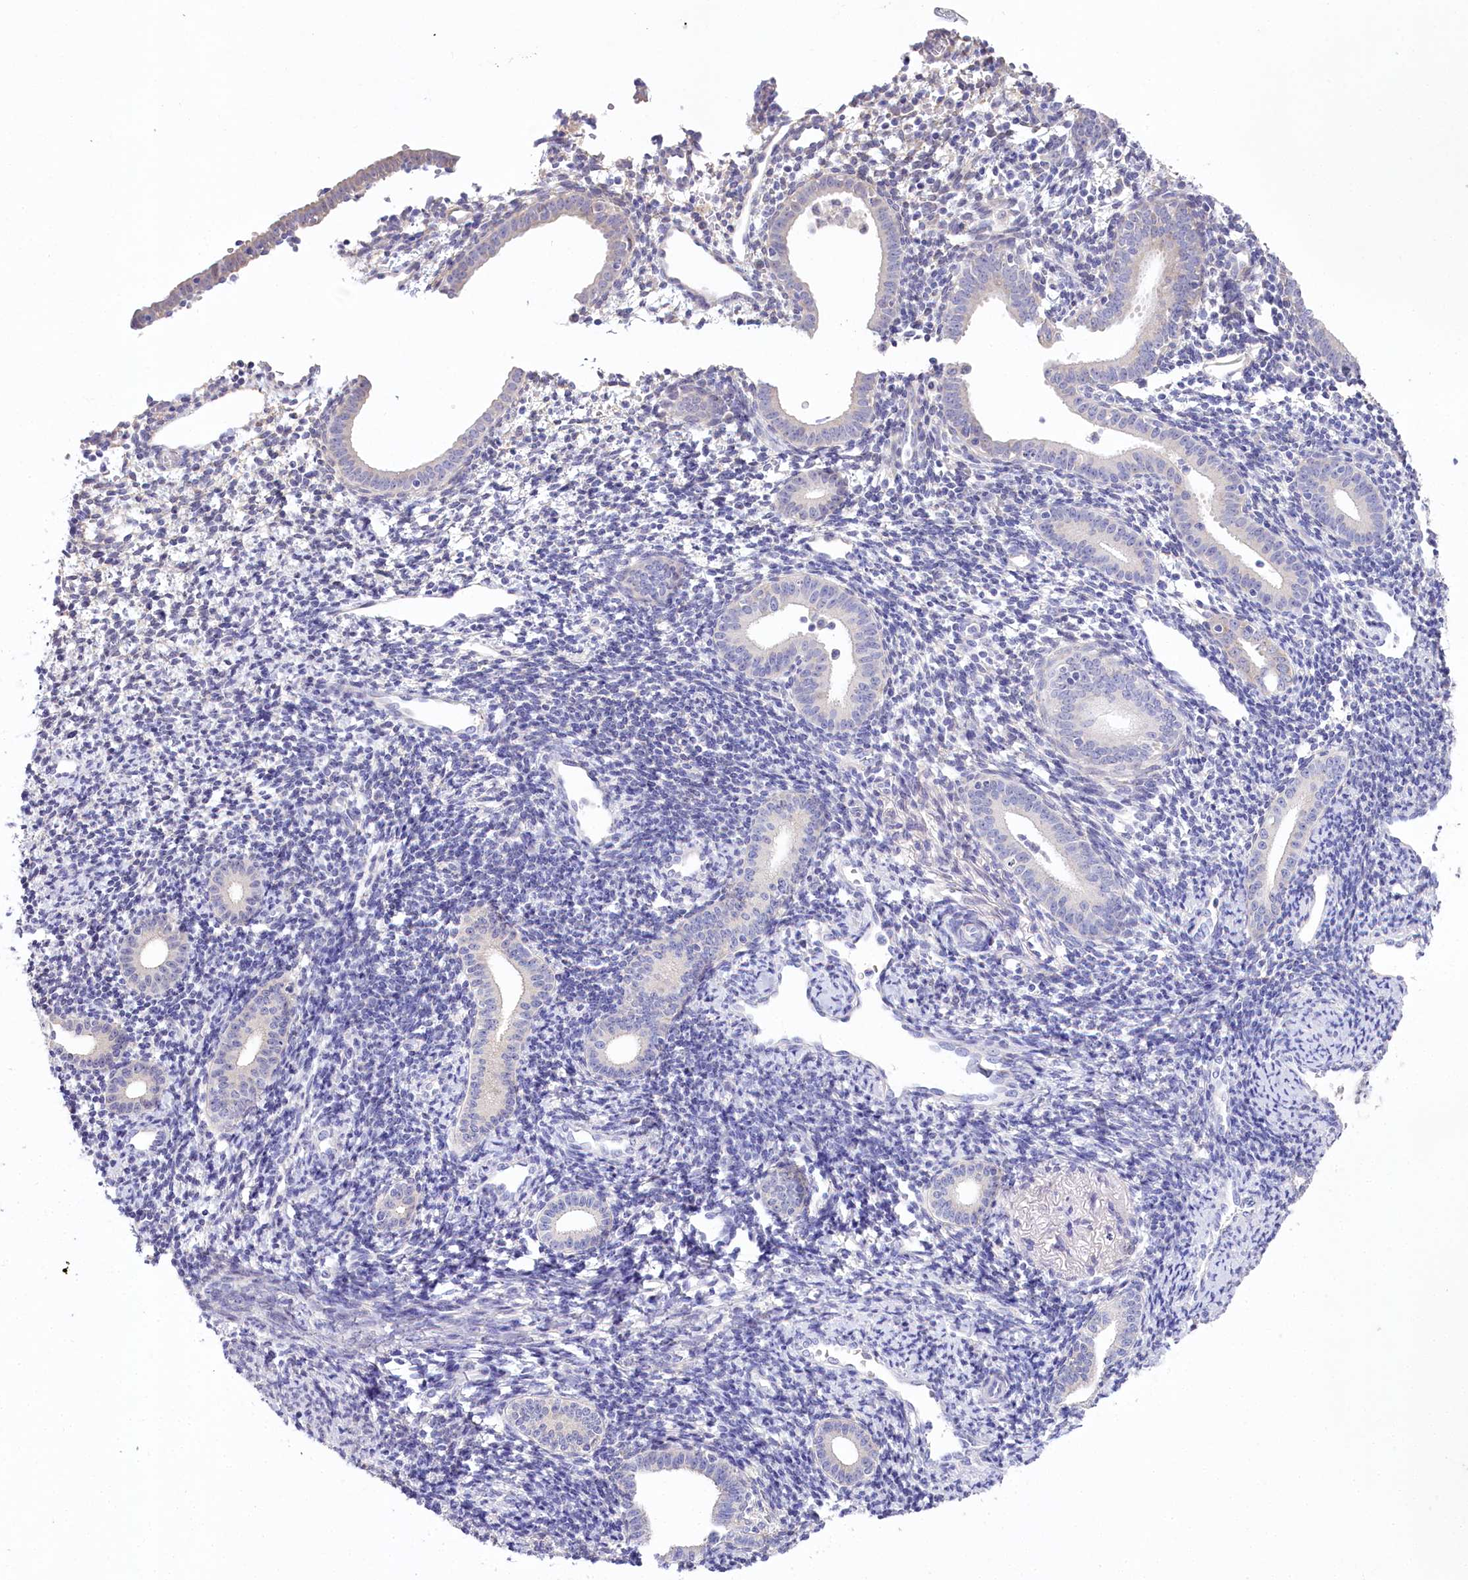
{"staining": {"intensity": "negative", "quantity": "none", "location": "none"}, "tissue": "endometrium", "cell_type": "Cells in endometrial stroma", "image_type": "normal", "snomed": [{"axis": "morphology", "description": "Normal tissue, NOS"}, {"axis": "topography", "description": "Endometrium"}], "caption": "Protein analysis of unremarkable endometrium displays no significant positivity in cells in endometrial stroma. (DAB immunohistochemistry (IHC), high magnification).", "gene": "MYOZ1", "patient": {"sex": "female", "age": 56}}